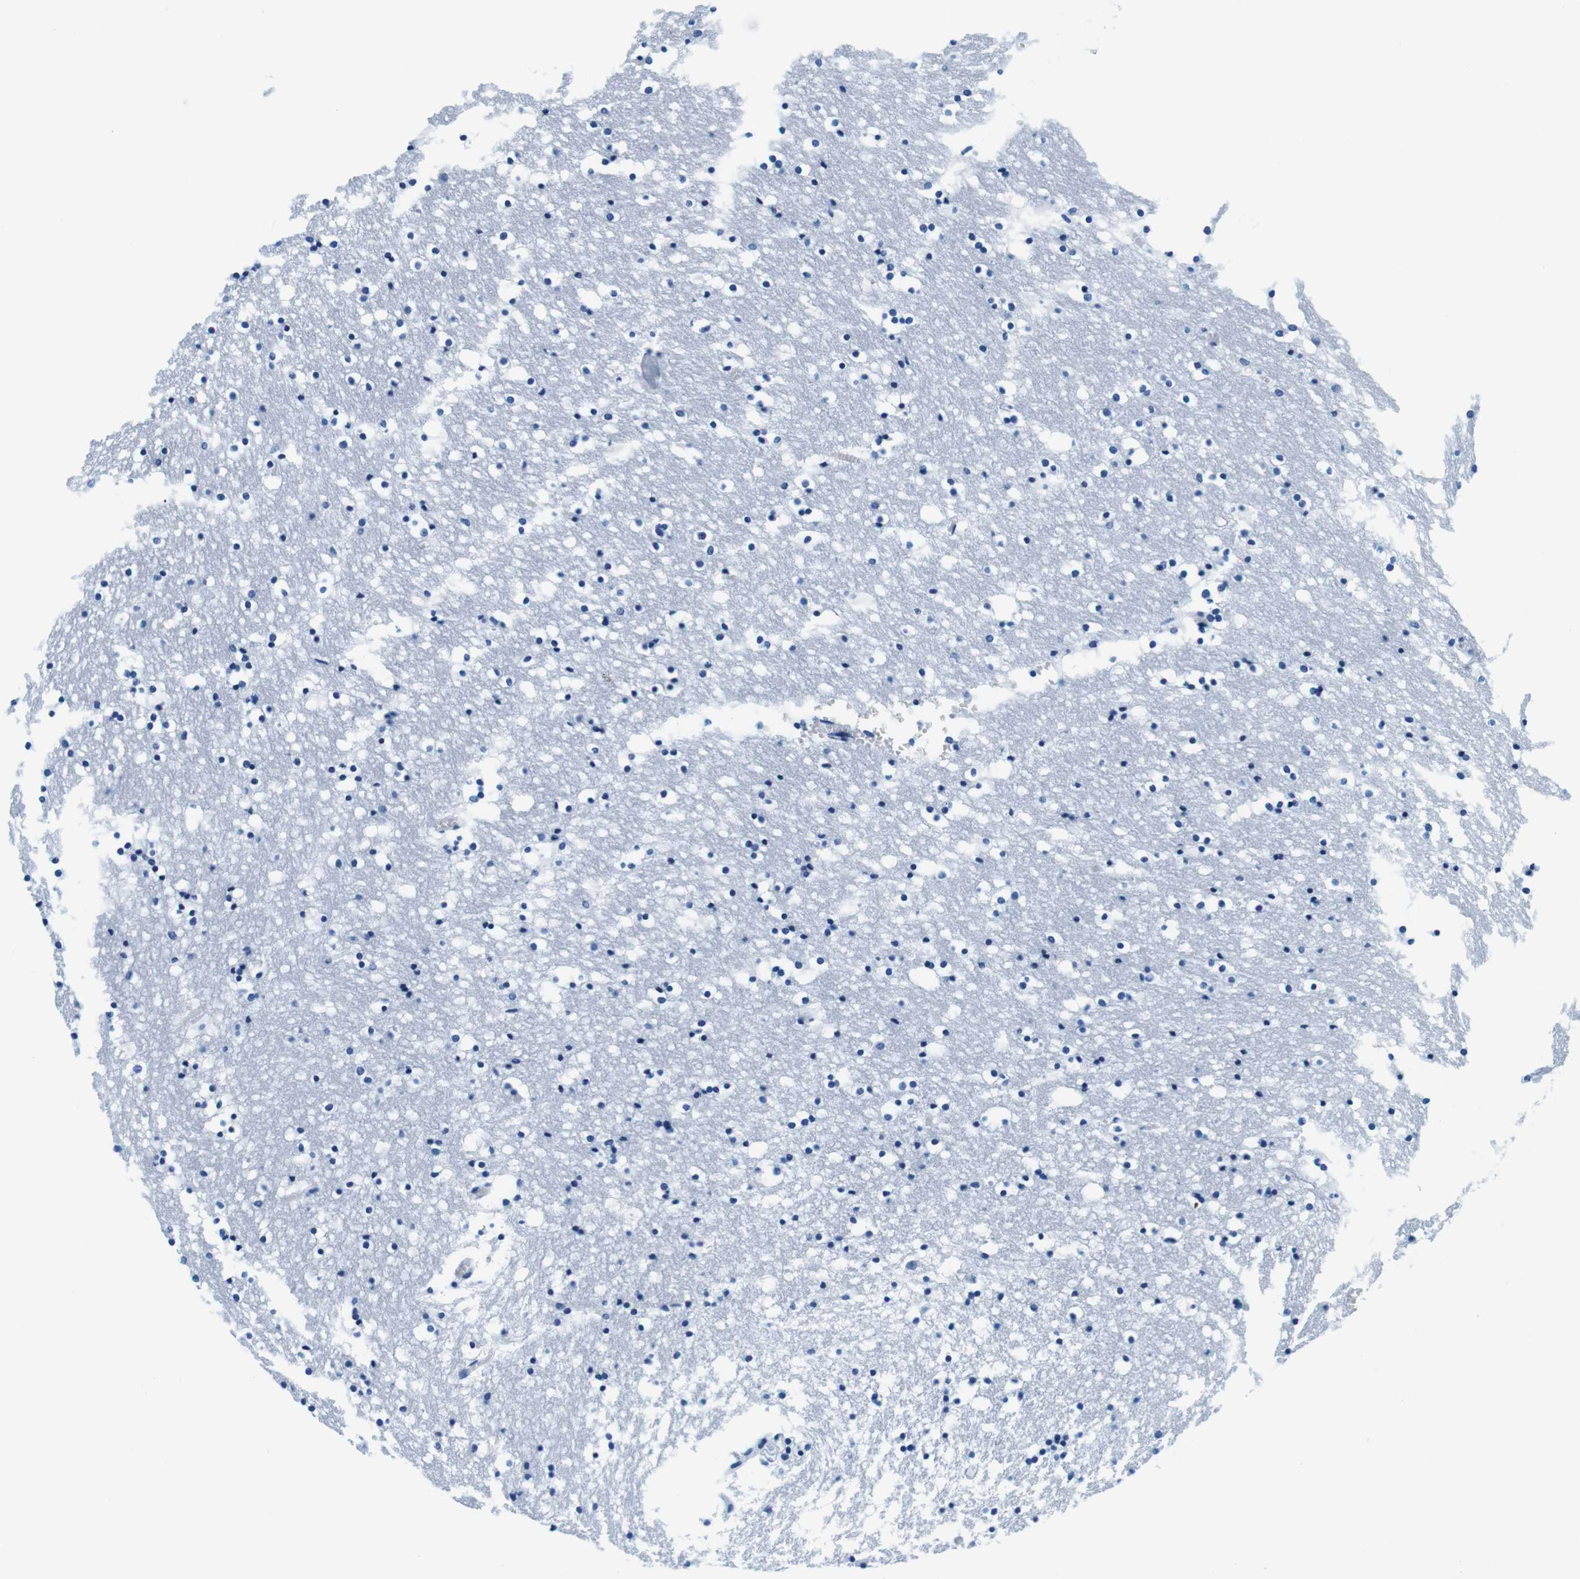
{"staining": {"intensity": "negative", "quantity": "none", "location": "none"}, "tissue": "caudate", "cell_type": "Glial cells", "image_type": "normal", "snomed": [{"axis": "morphology", "description": "Normal tissue, NOS"}, {"axis": "topography", "description": "Lateral ventricle wall"}], "caption": "Immunohistochemical staining of unremarkable human caudate shows no significant positivity in glial cells. (DAB (3,3'-diaminobenzidine) immunohistochemistry (IHC) with hematoxylin counter stain).", "gene": "ELANE", "patient": {"sex": "male", "age": 45}}